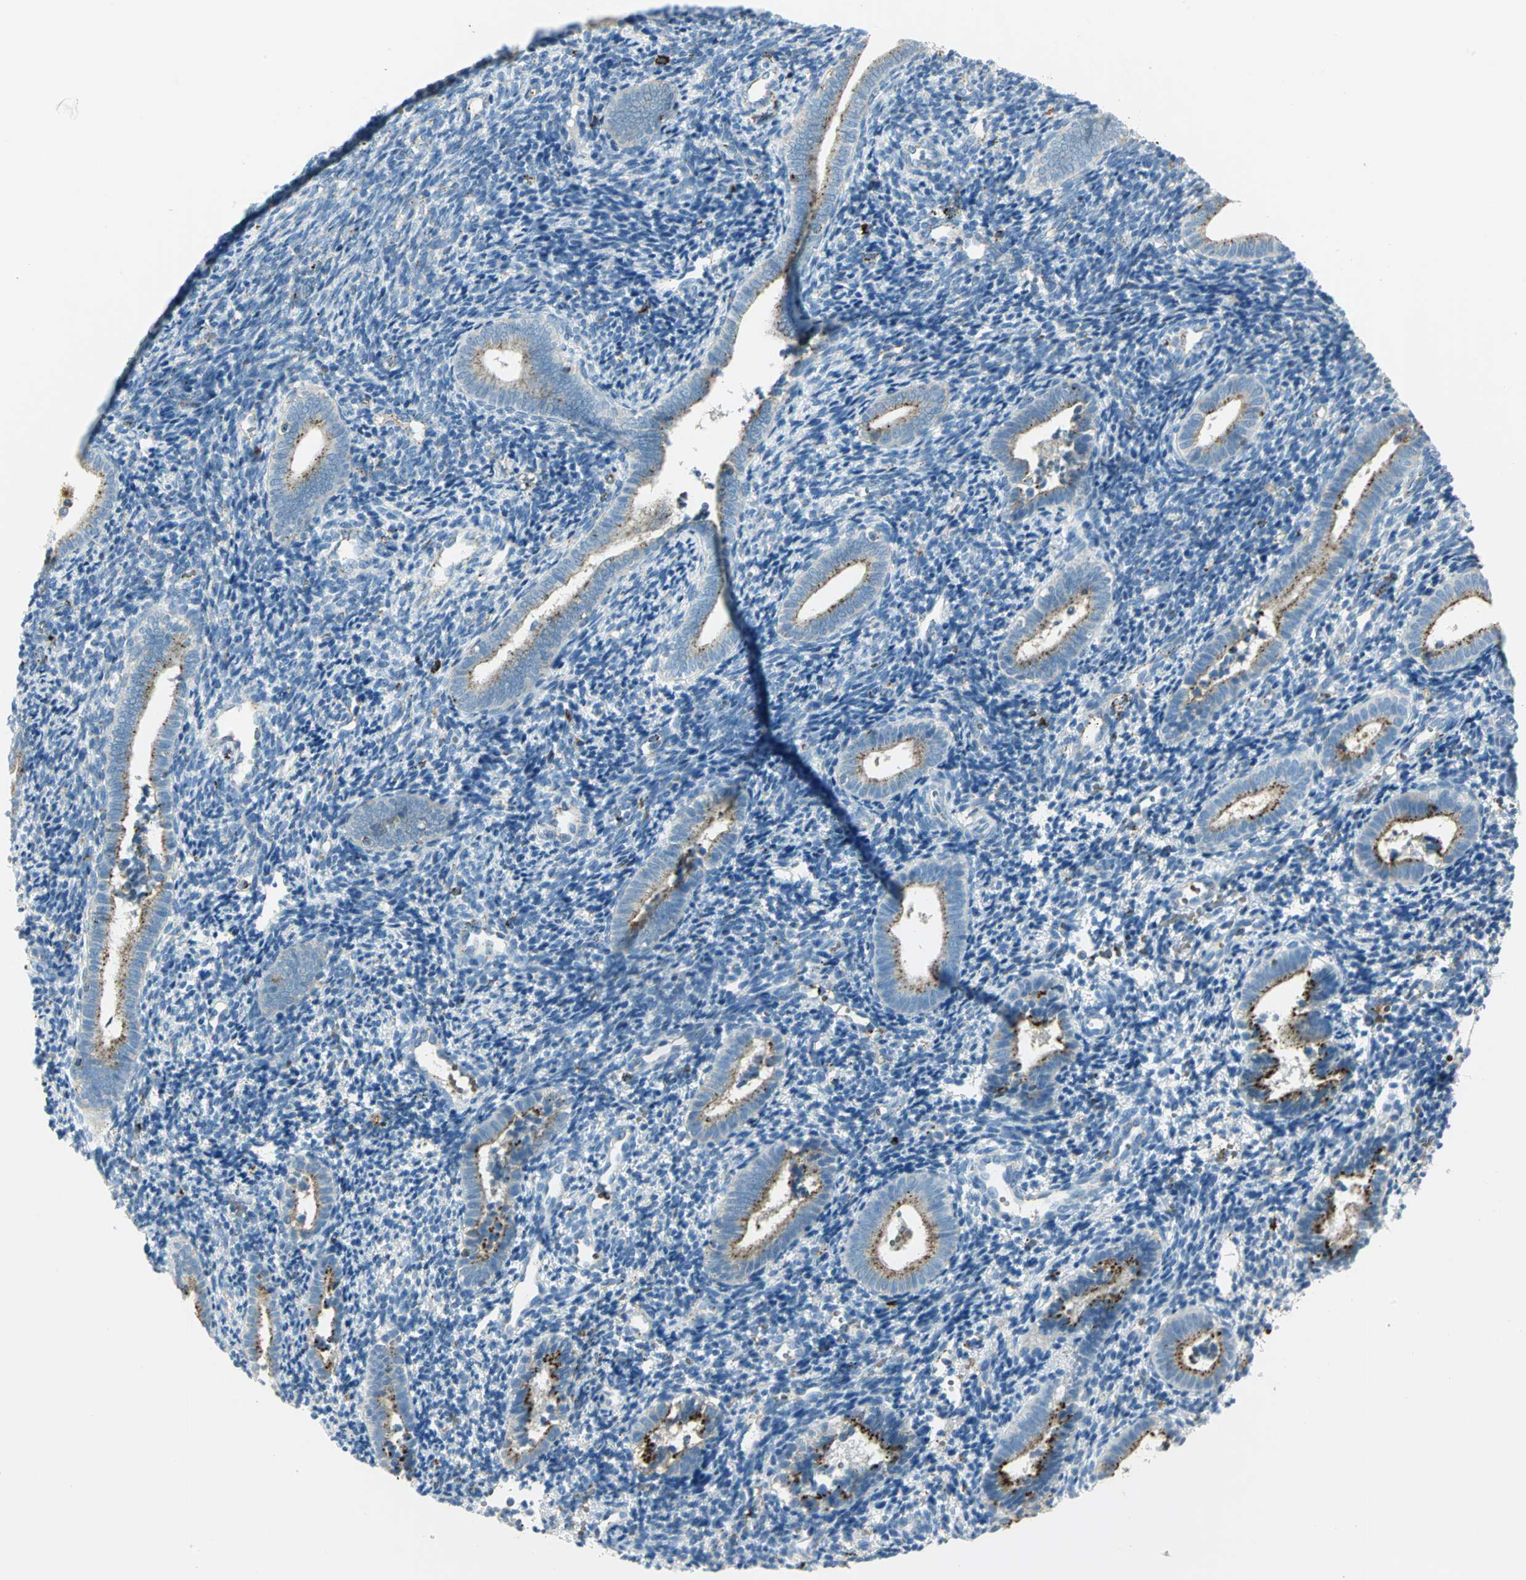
{"staining": {"intensity": "negative", "quantity": "none", "location": "none"}, "tissue": "endometrium", "cell_type": "Cells in endometrial stroma", "image_type": "normal", "snomed": [{"axis": "morphology", "description": "Normal tissue, NOS"}, {"axis": "topography", "description": "Uterus"}, {"axis": "topography", "description": "Endometrium"}], "caption": "Immunohistochemistry micrograph of normal endometrium stained for a protein (brown), which displays no staining in cells in endometrial stroma.", "gene": "ARSA", "patient": {"sex": "female", "age": 33}}